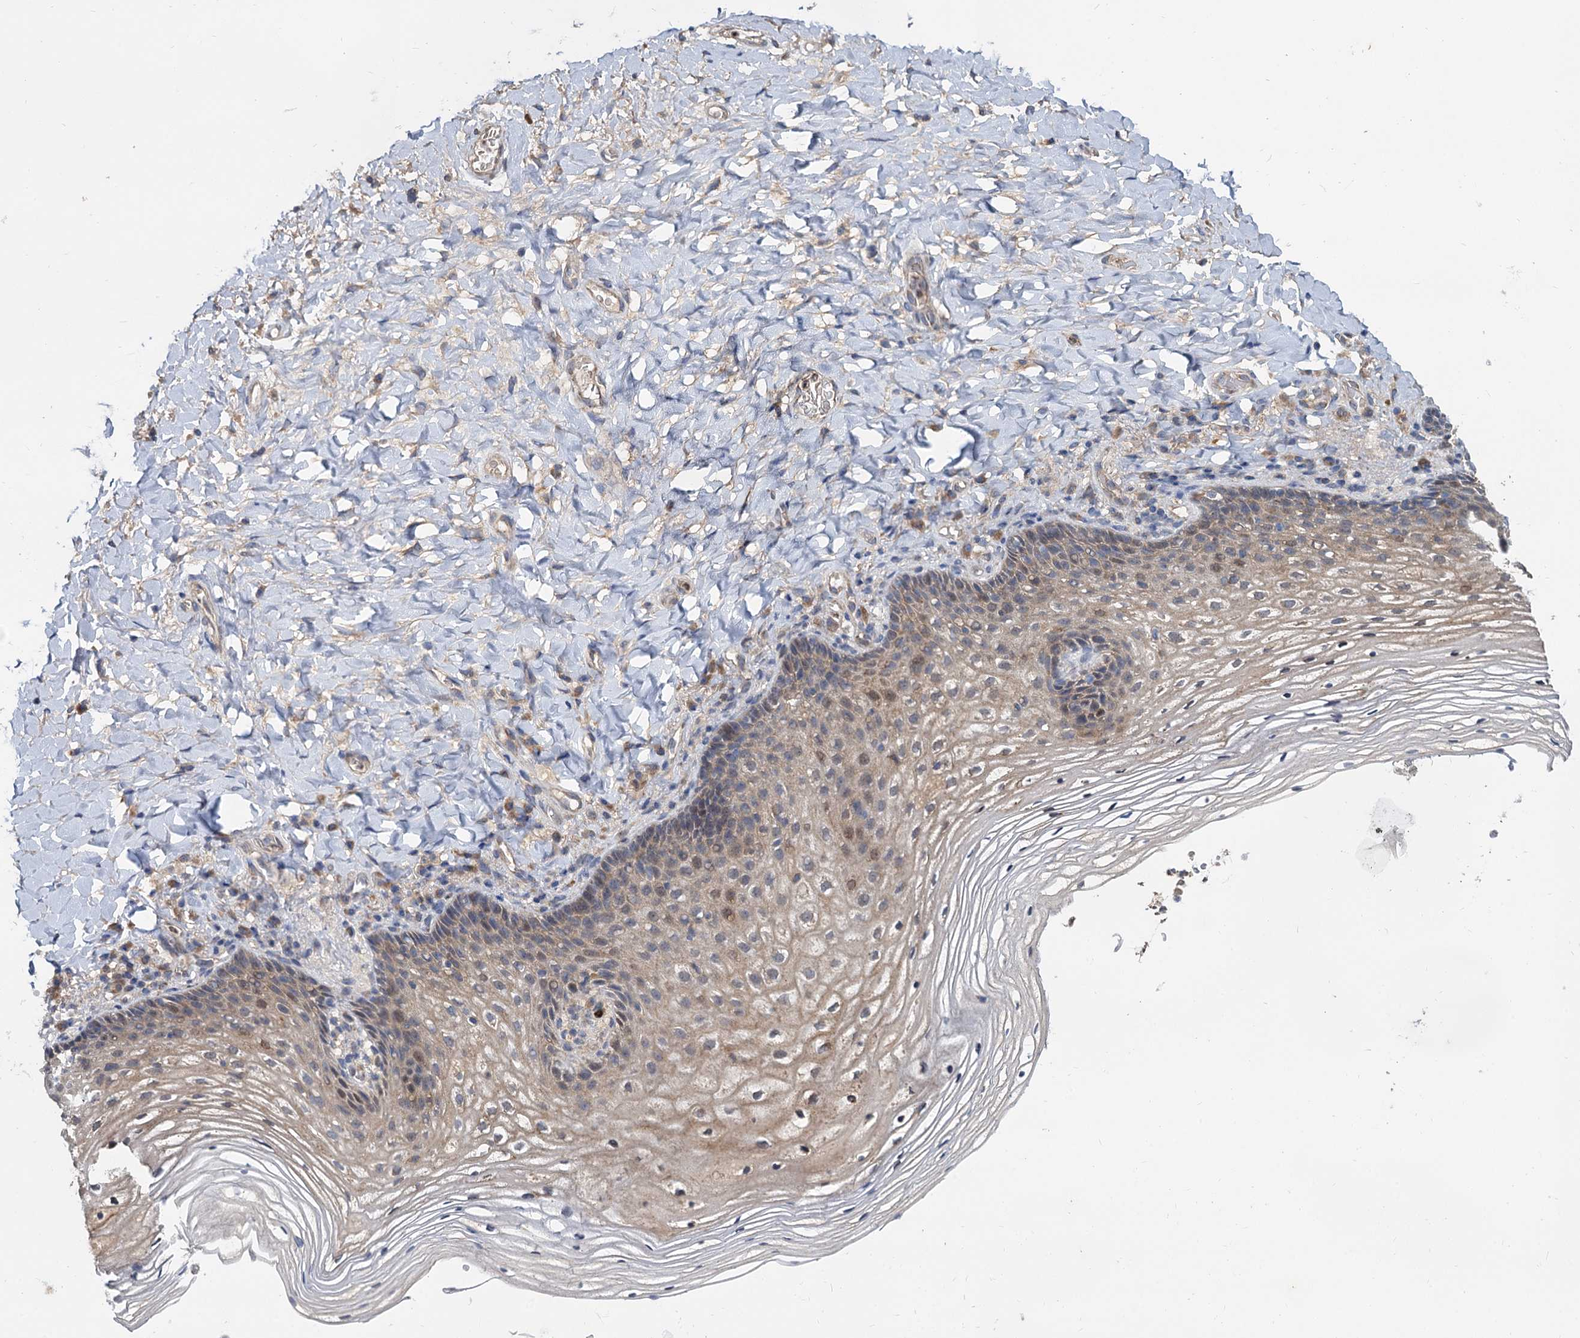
{"staining": {"intensity": "weak", "quantity": "25%-75%", "location": "cytoplasmic/membranous"}, "tissue": "vagina", "cell_type": "Squamous epithelial cells", "image_type": "normal", "snomed": [{"axis": "morphology", "description": "Normal tissue, NOS"}, {"axis": "topography", "description": "Vagina"}], "caption": "Benign vagina reveals weak cytoplasmic/membranous positivity in about 25%-75% of squamous epithelial cells.", "gene": "ALKBH7", "patient": {"sex": "female", "age": 60}}